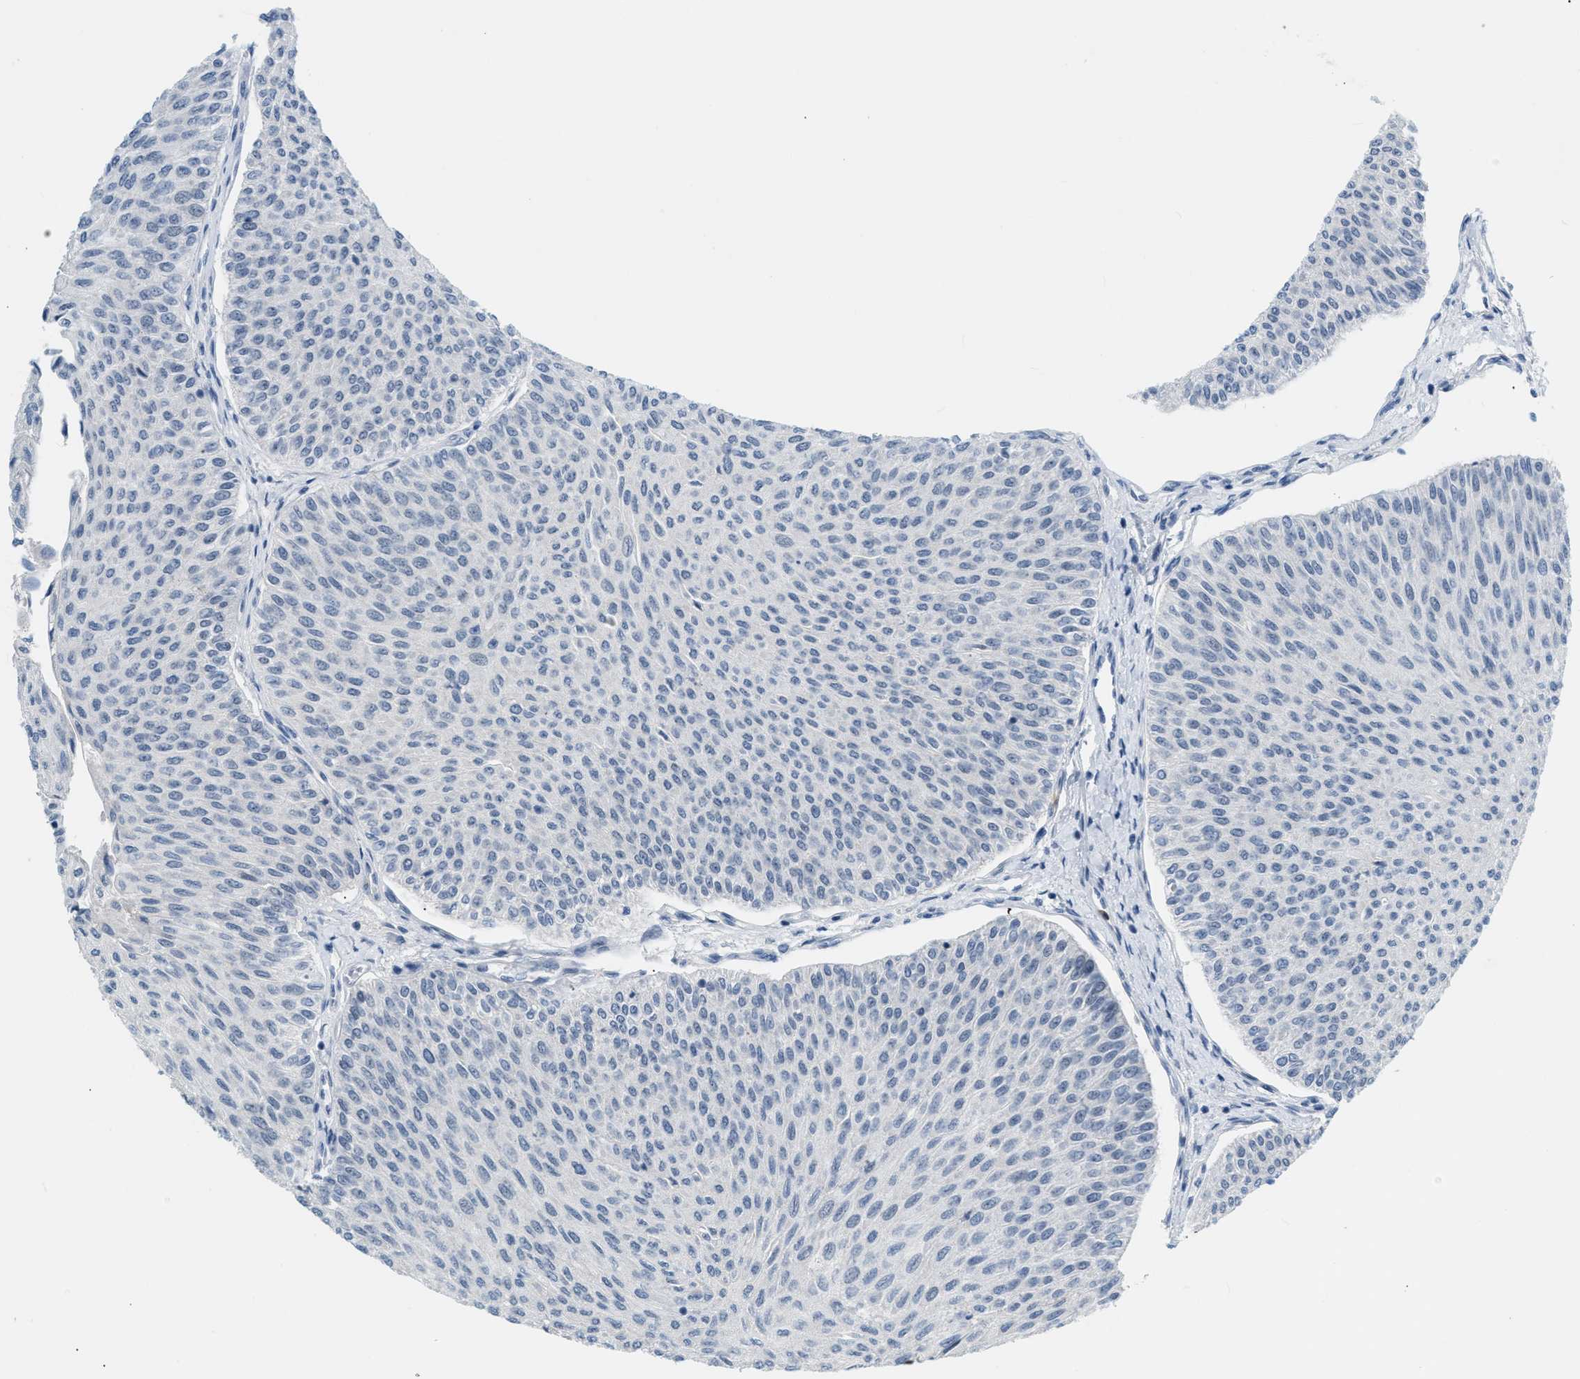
{"staining": {"intensity": "negative", "quantity": "none", "location": "none"}, "tissue": "urothelial cancer", "cell_type": "Tumor cells", "image_type": "cancer", "snomed": [{"axis": "morphology", "description": "Urothelial carcinoma, Low grade"}, {"axis": "topography", "description": "Urinary bladder"}], "caption": "This is a micrograph of immunohistochemistry staining of urothelial cancer, which shows no positivity in tumor cells.", "gene": "ZNF408", "patient": {"sex": "male", "age": 78}}